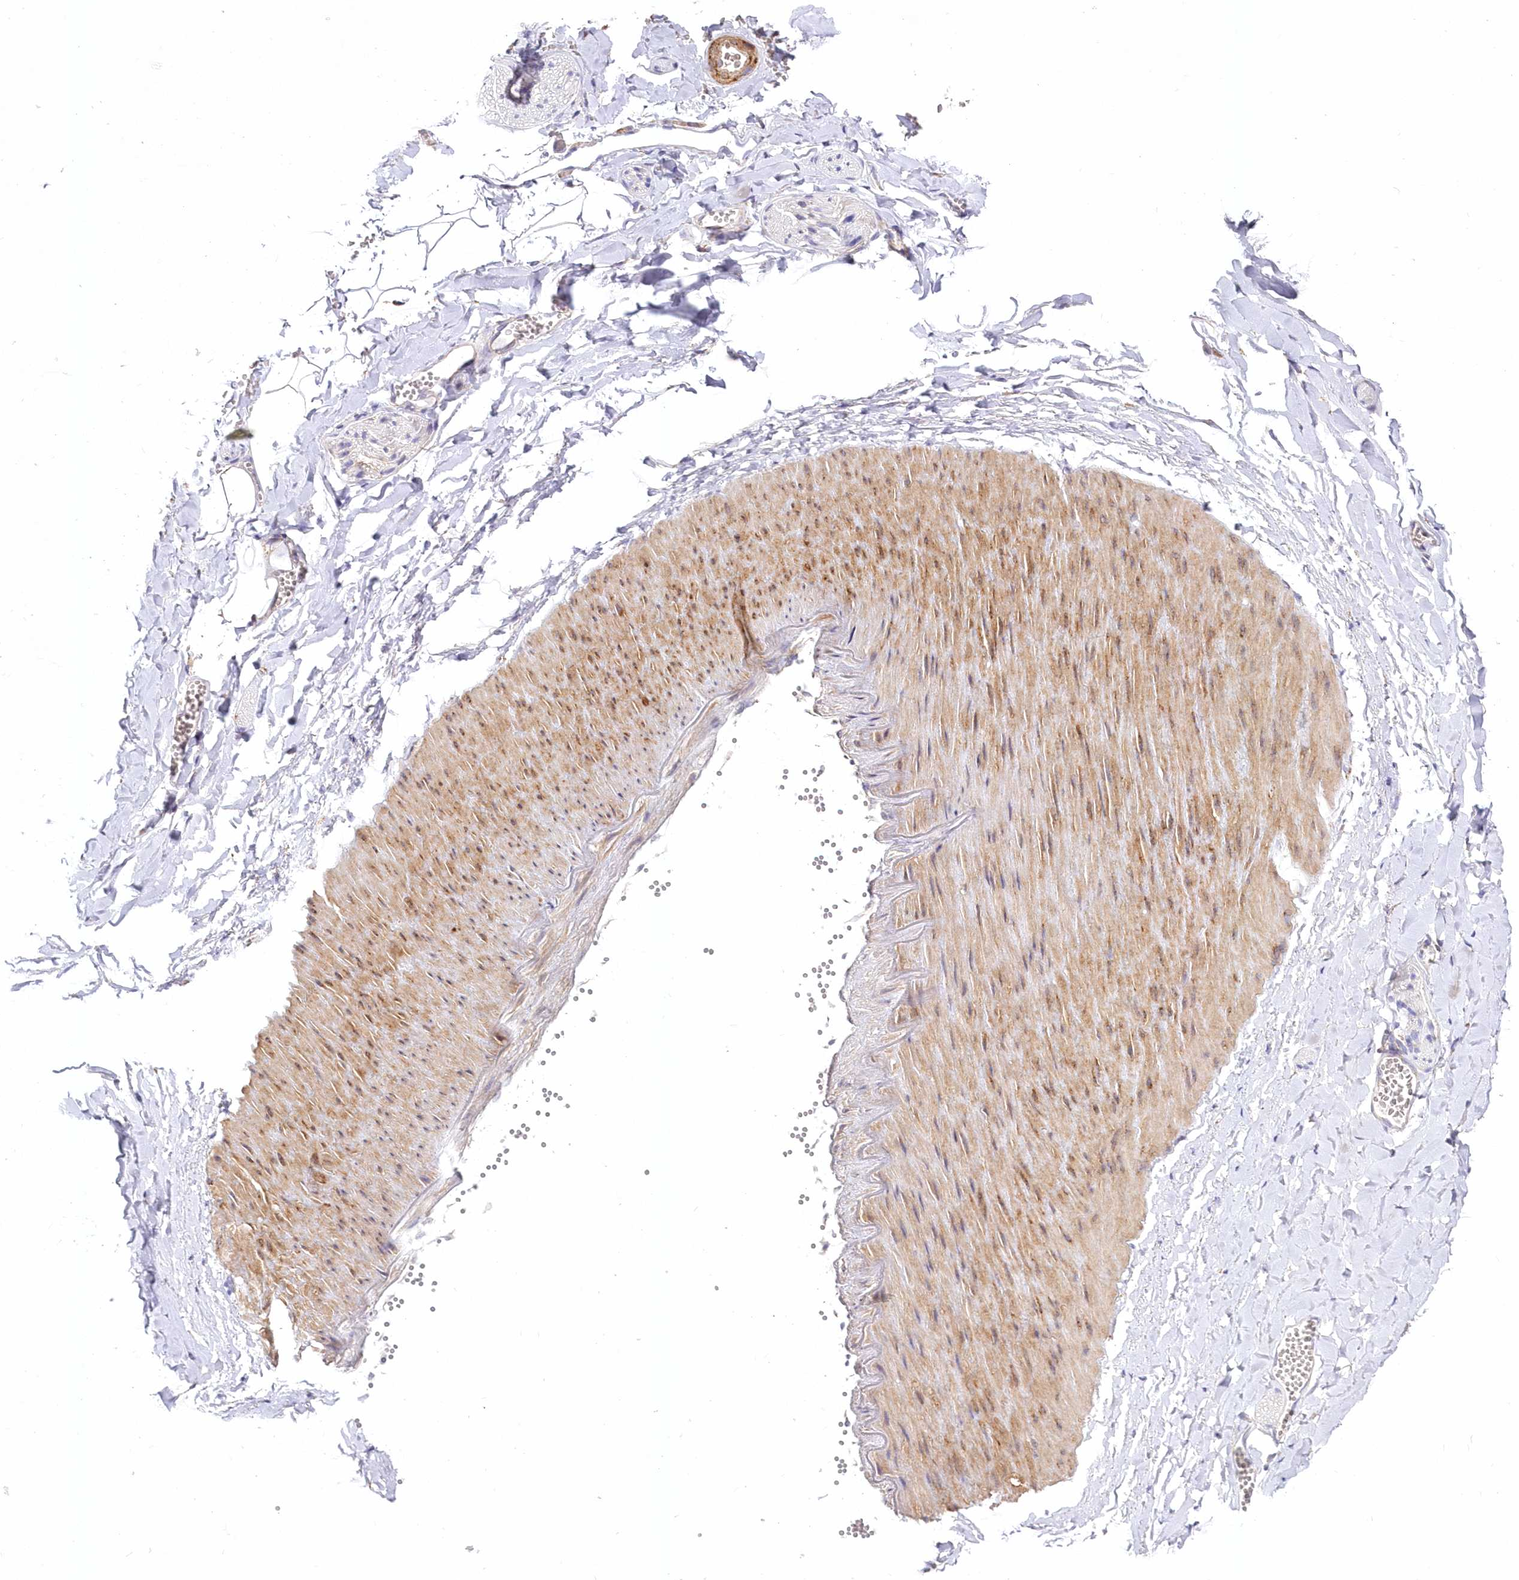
{"staining": {"intensity": "negative", "quantity": "none", "location": "none"}, "tissue": "adipose tissue", "cell_type": "Adipocytes", "image_type": "normal", "snomed": [{"axis": "morphology", "description": "Normal tissue, NOS"}, {"axis": "topography", "description": "Gallbladder"}, {"axis": "topography", "description": "Peripheral nerve tissue"}], "caption": "IHC of benign human adipose tissue exhibits no expression in adipocytes. (DAB IHC visualized using brightfield microscopy, high magnification).", "gene": "ARFGEF3", "patient": {"sex": "male", "age": 38}}